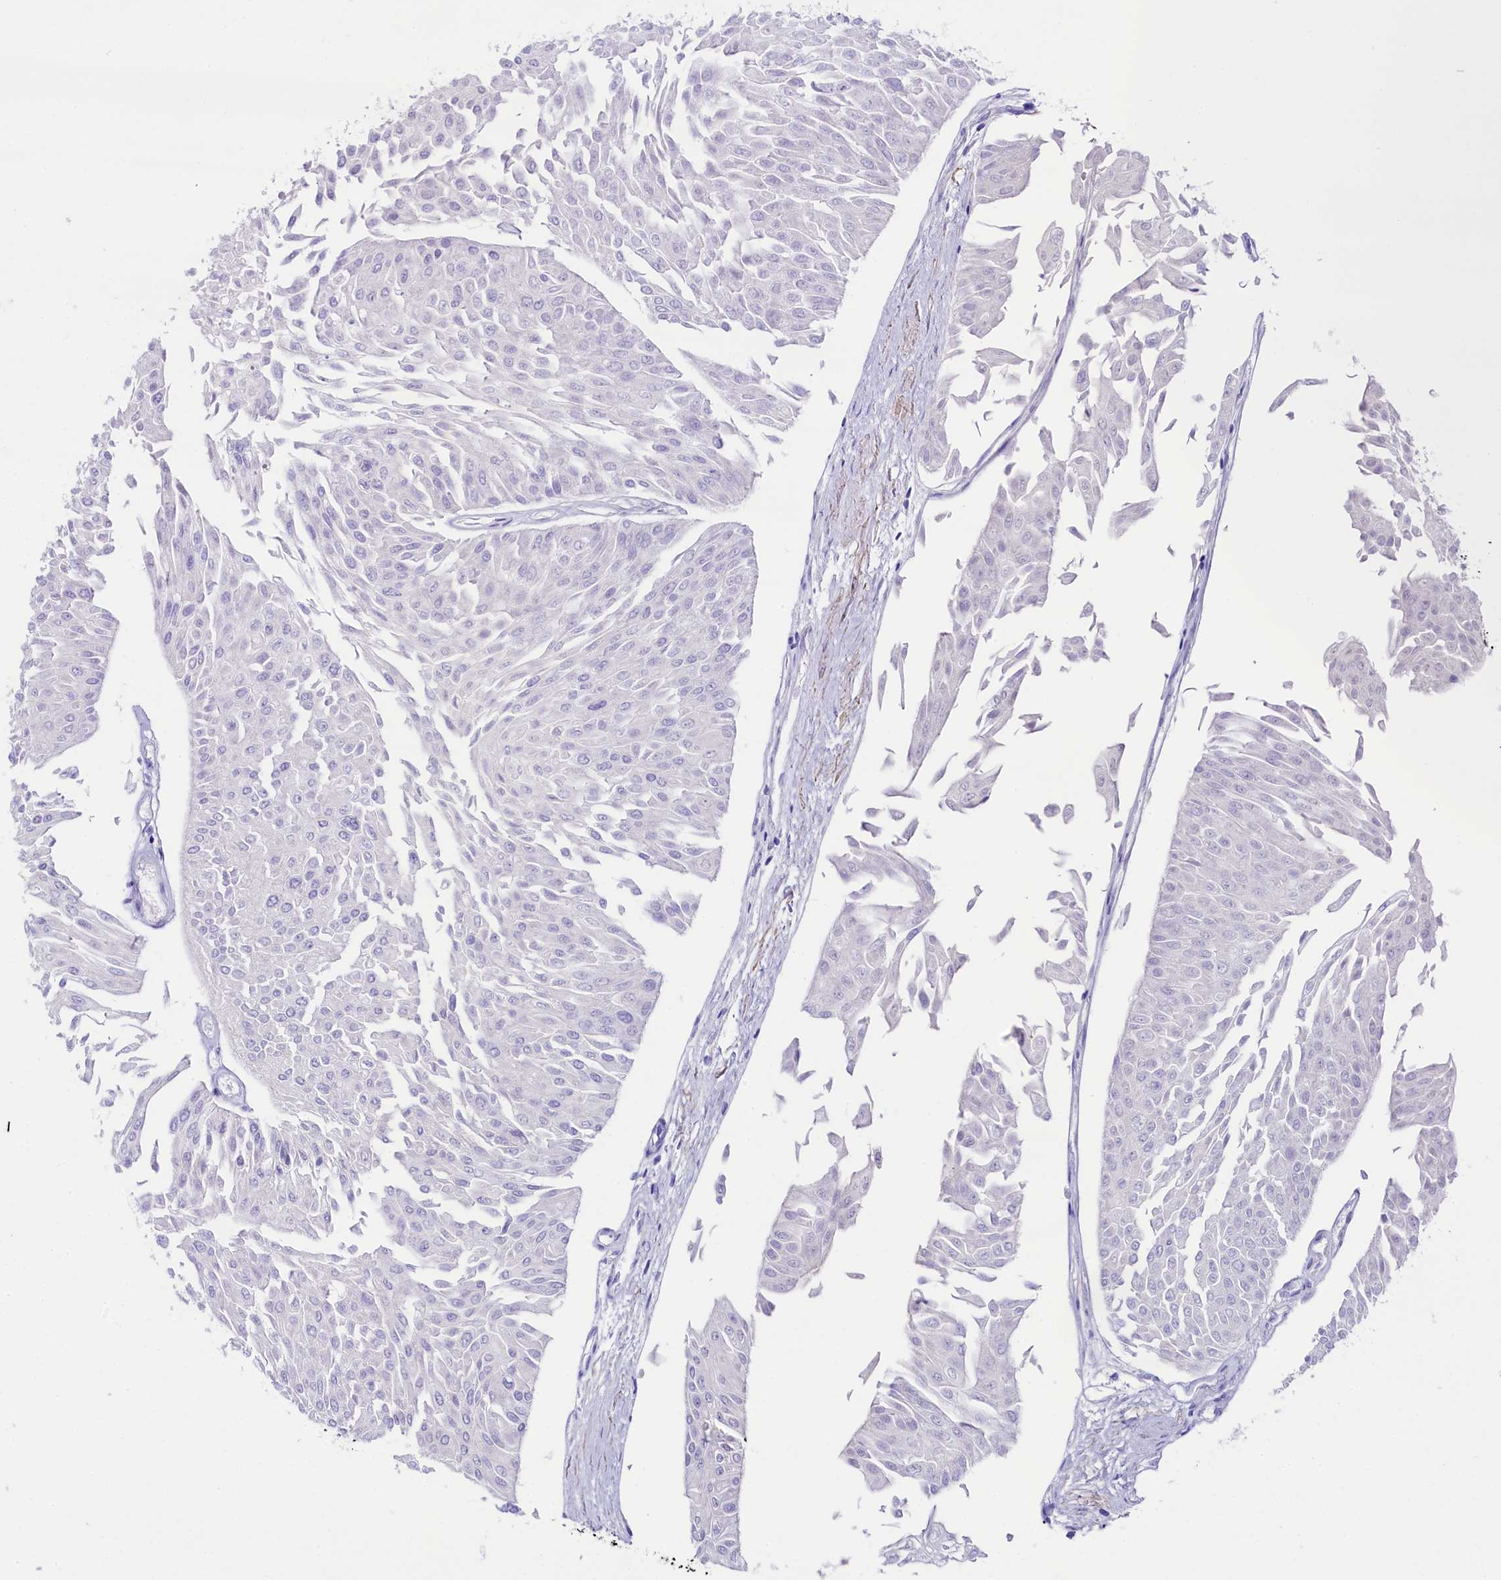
{"staining": {"intensity": "negative", "quantity": "none", "location": "none"}, "tissue": "urothelial cancer", "cell_type": "Tumor cells", "image_type": "cancer", "snomed": [{"axis": "morphology", "description": "Urothelial carcinoma, Low grade"}, {"axis": "topography", "description": "Urinary bladder"}], "caption": "The photomicrograph reveals no staining of tumor cells in urothelial carcinoma (low-grade).", "gene": "SKIDA1", "patient": {"sex": "male", "age": 67}}